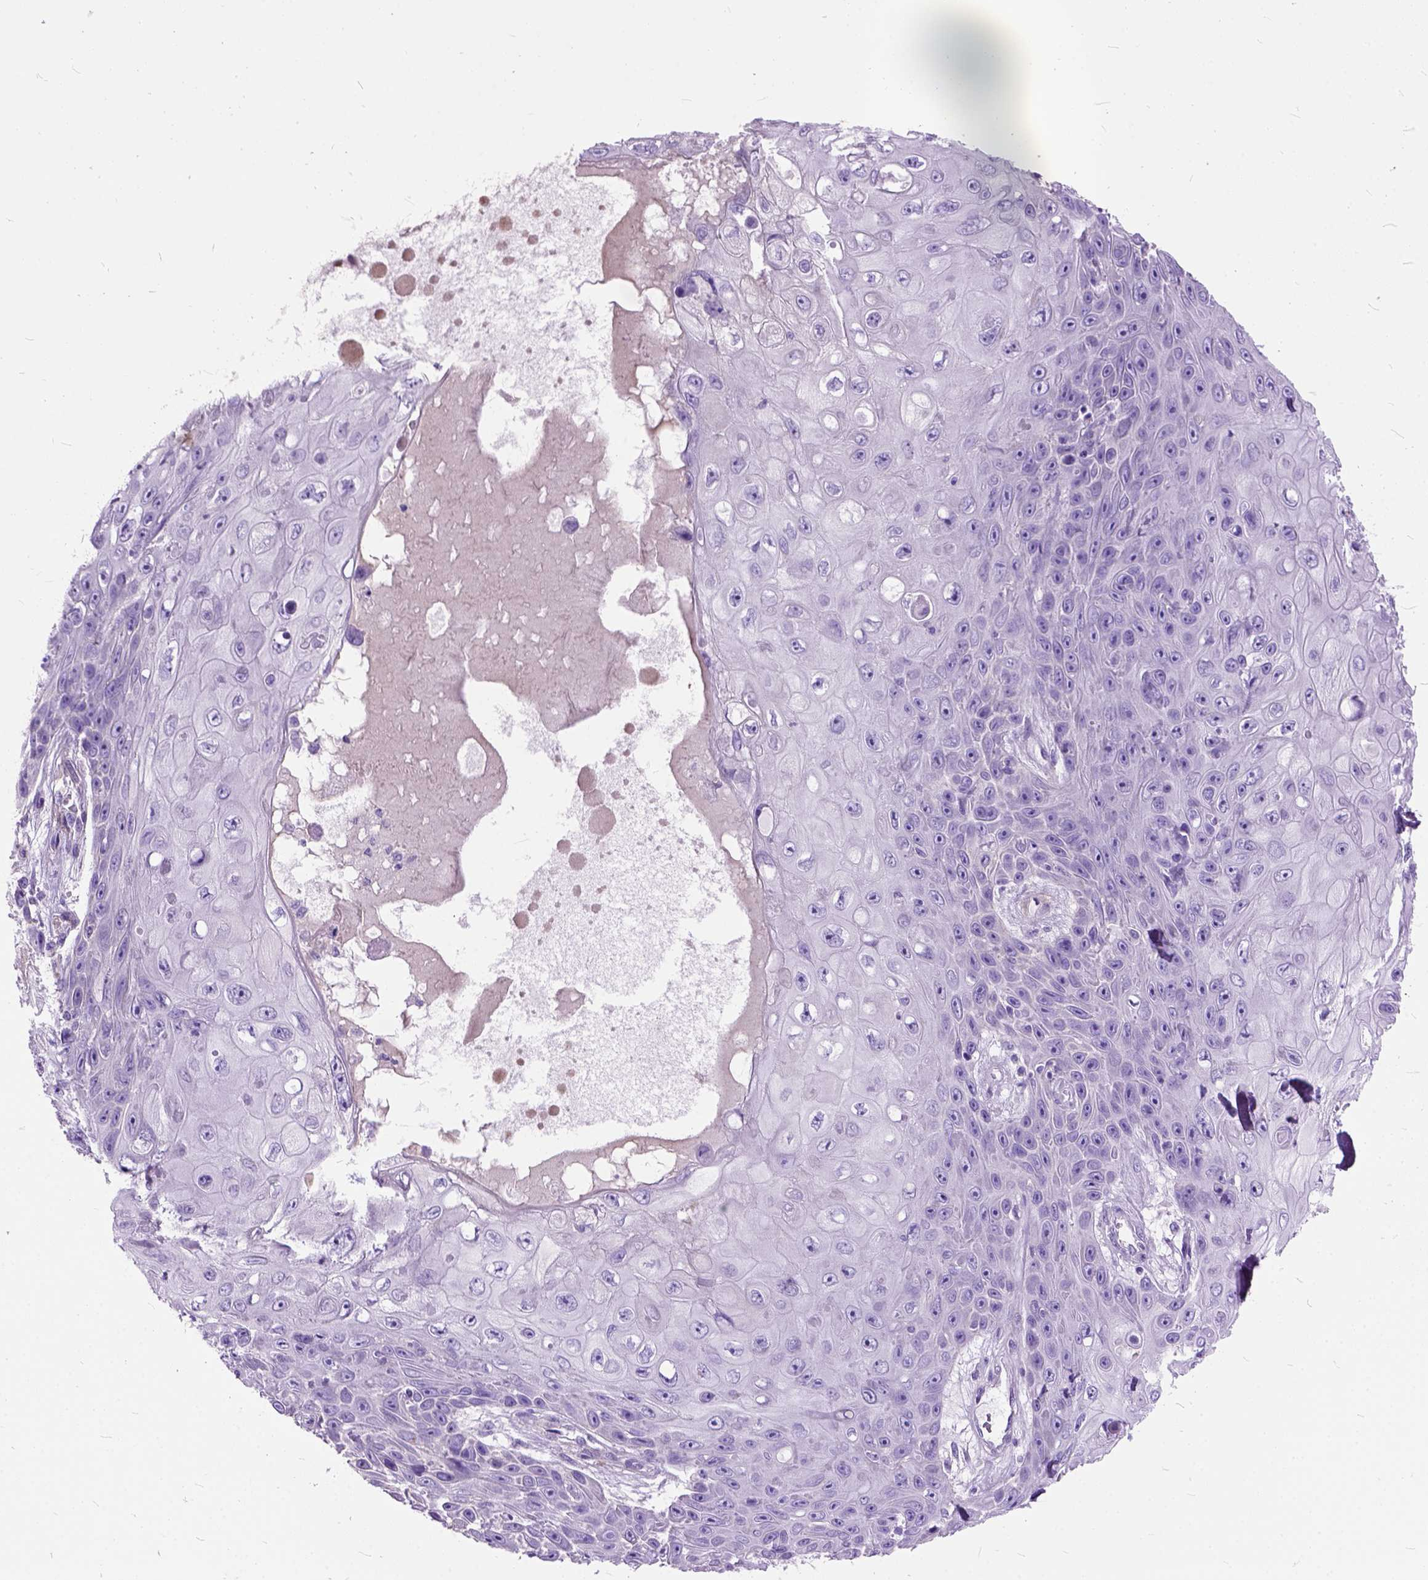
{"staining": {"intensity": "negative", "quantity": "none", "location": "none"}, "tissue": "skin cancer", "cell_type": "Tumor cells", "image_type": "cancer", "snomed": [{"axis": "morphology", "description": "Squamous cell carcinoma, NOS"}, {"axis": "topography", "description": "Skin"}], "caption": "This is an immunohistochemistry (IHC) histopathology image of skin cancer. There is no positivity in tumor cells.", "gene": "MAPT", "patient": {"sex": "male", "age": 82}}